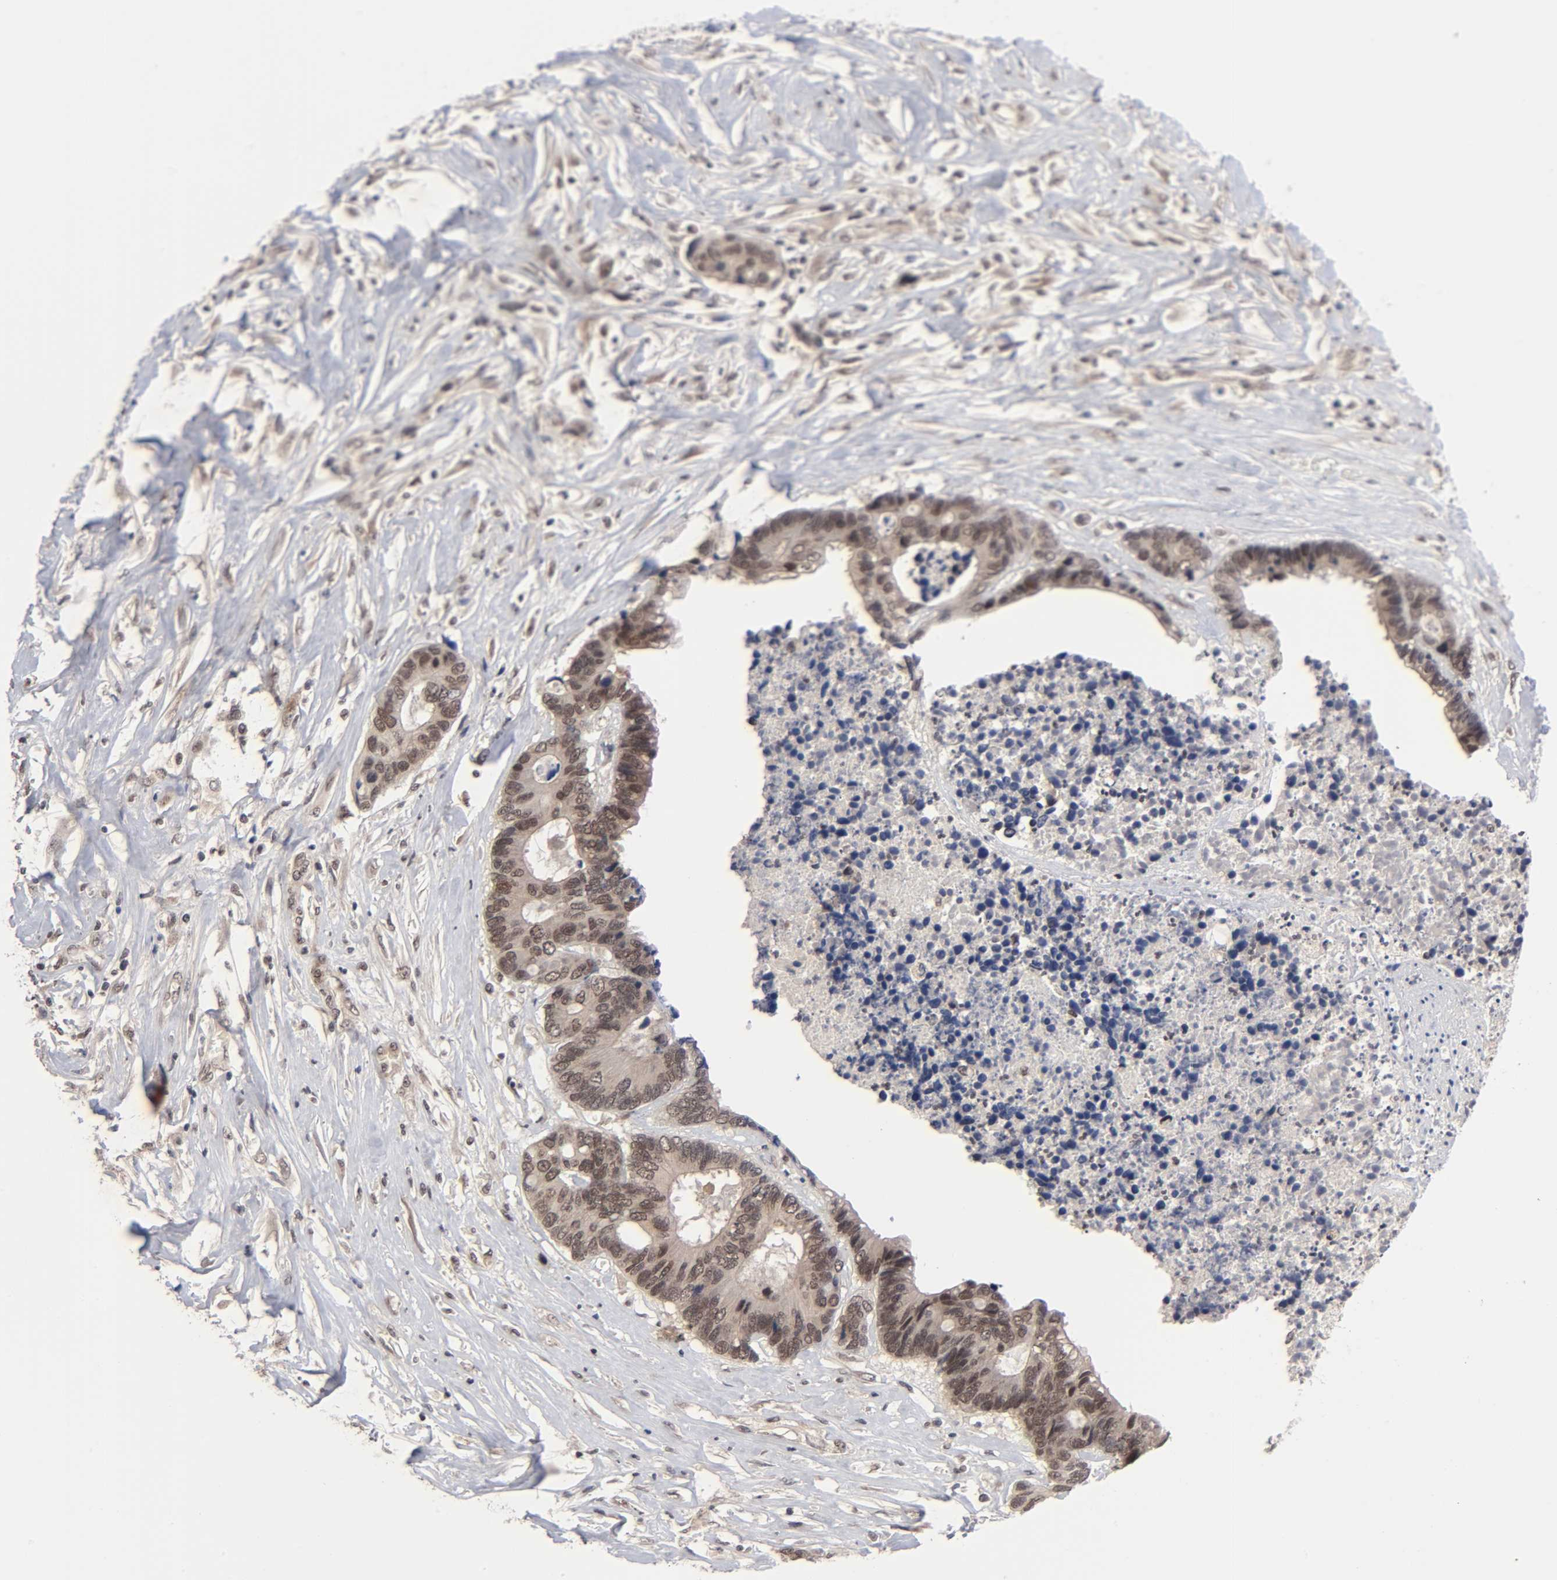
{"staining": {"intensity": "moderate", "quantity": ">75%", "location": "cytoplasmic/membranous,nuclear"}, "tissue": "colorectal cancer", "cell_type": "Tumor cells", "image_type": "cancer", "snomed": [{"axis": "morphology", "description": "Adenocarcinoma, NOS"}, {"axis": "topography", "description": "Rectum"}], "caption": "High-power microscopy captured an immunohistochemistry (IHC) image of colorectal adenocarcinoma, revealing moderate cytoplasmic/membranous and nuclear positivity in approximately >75% of tumor cells.", "gene": "EP300", "patient": {"sex": "male", "age": 55}}